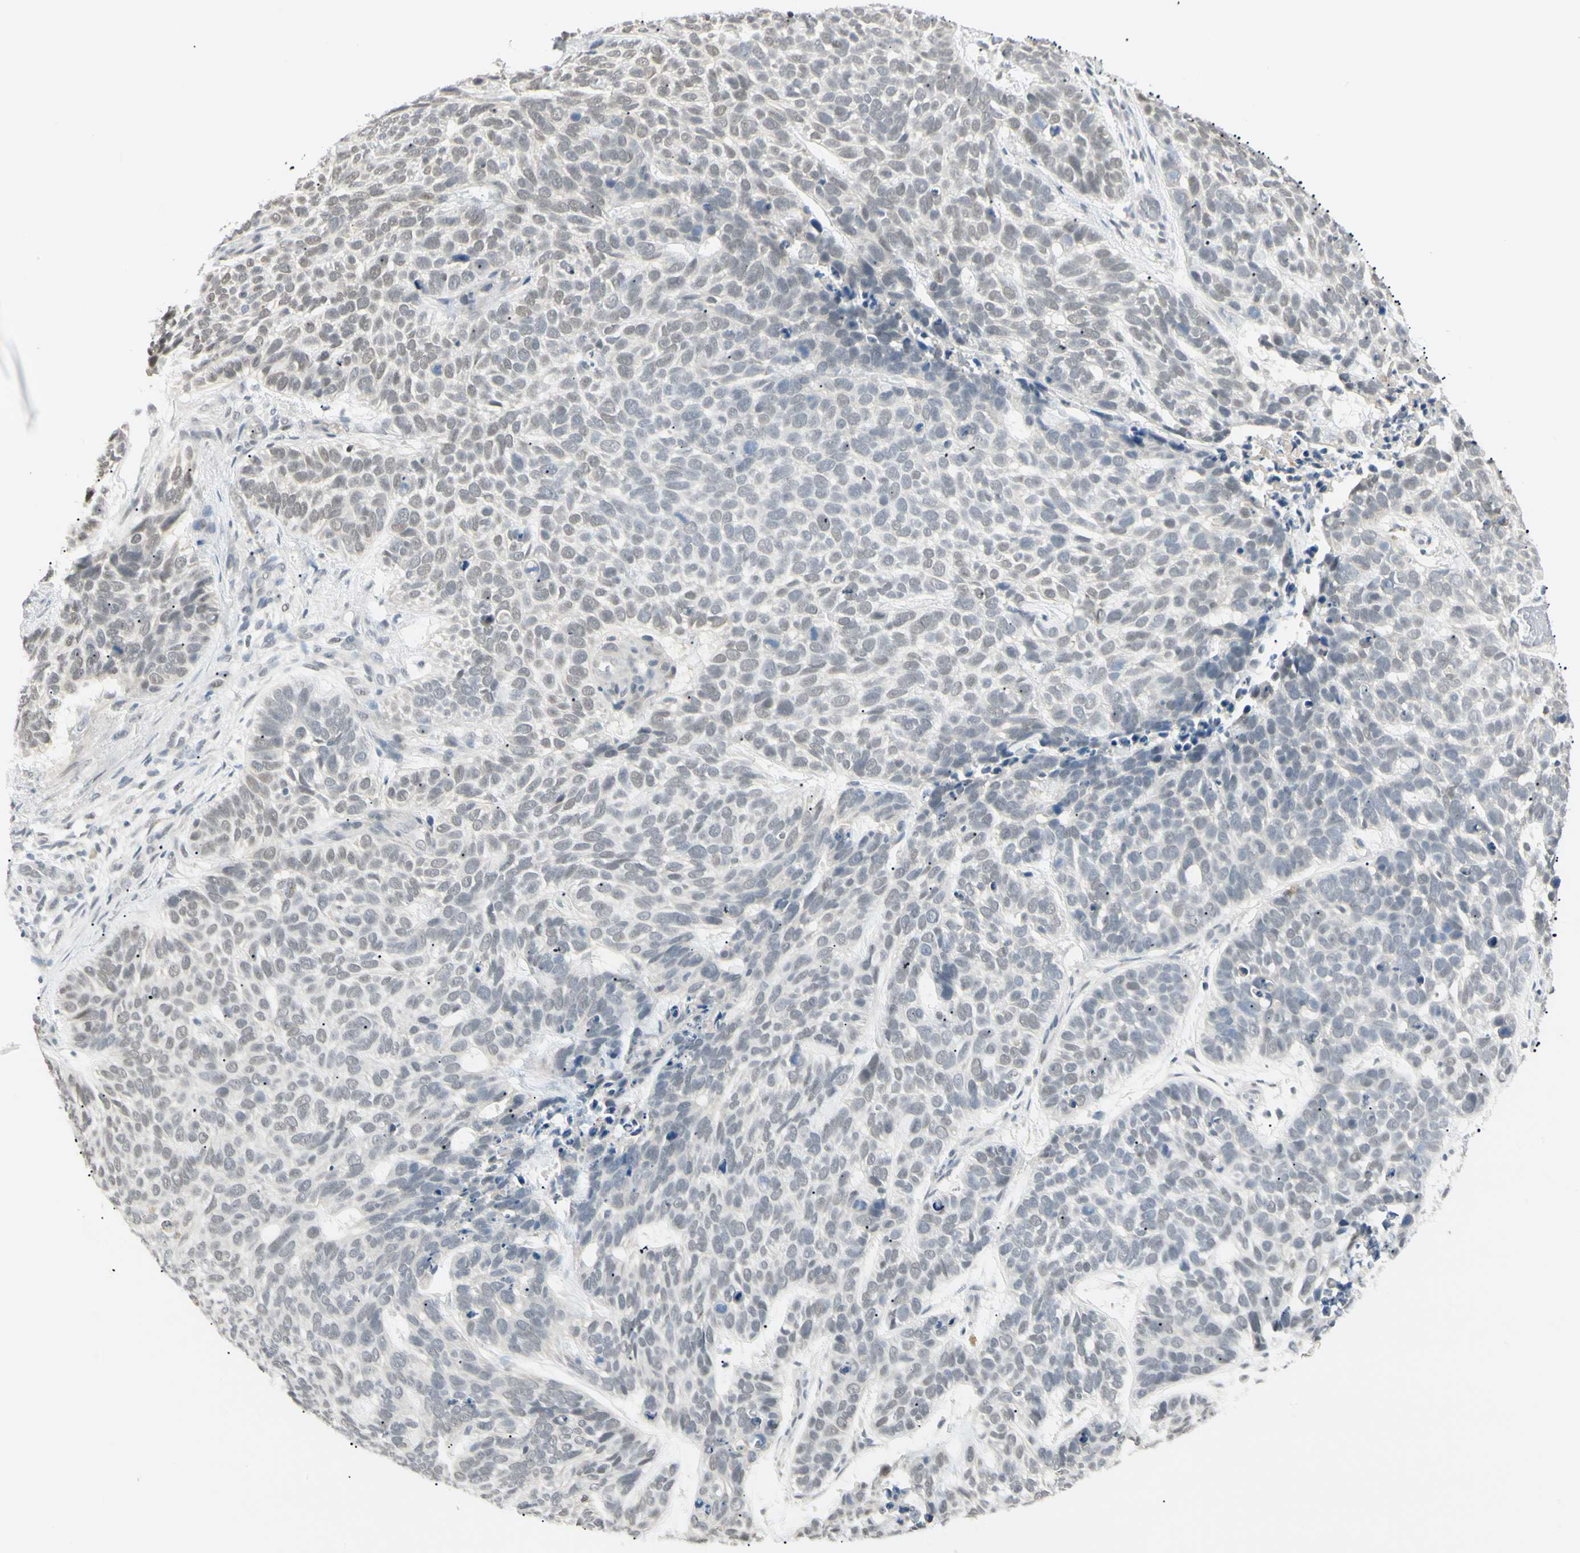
{"staining": {"intensity": "negative", "quantity": "none", "location": "none"}, "tissue": "skin cancer", "cell_type": "Tumor cells", "image_type": "cancer", "snomed": [{"axis": "morphology", "description": "Basal cell carcinoma"}, {"axis": "topography", "description": "Skin"}], "caption": "This photomicrograph is of basal cell carcinoma (skin) stained with IHC to label a protein in brown with the nuclei are counter-stained blue. There is no expression in tumor cells.", "gene": "ASPN", "patient": {"sex": "male", "age": 87}}